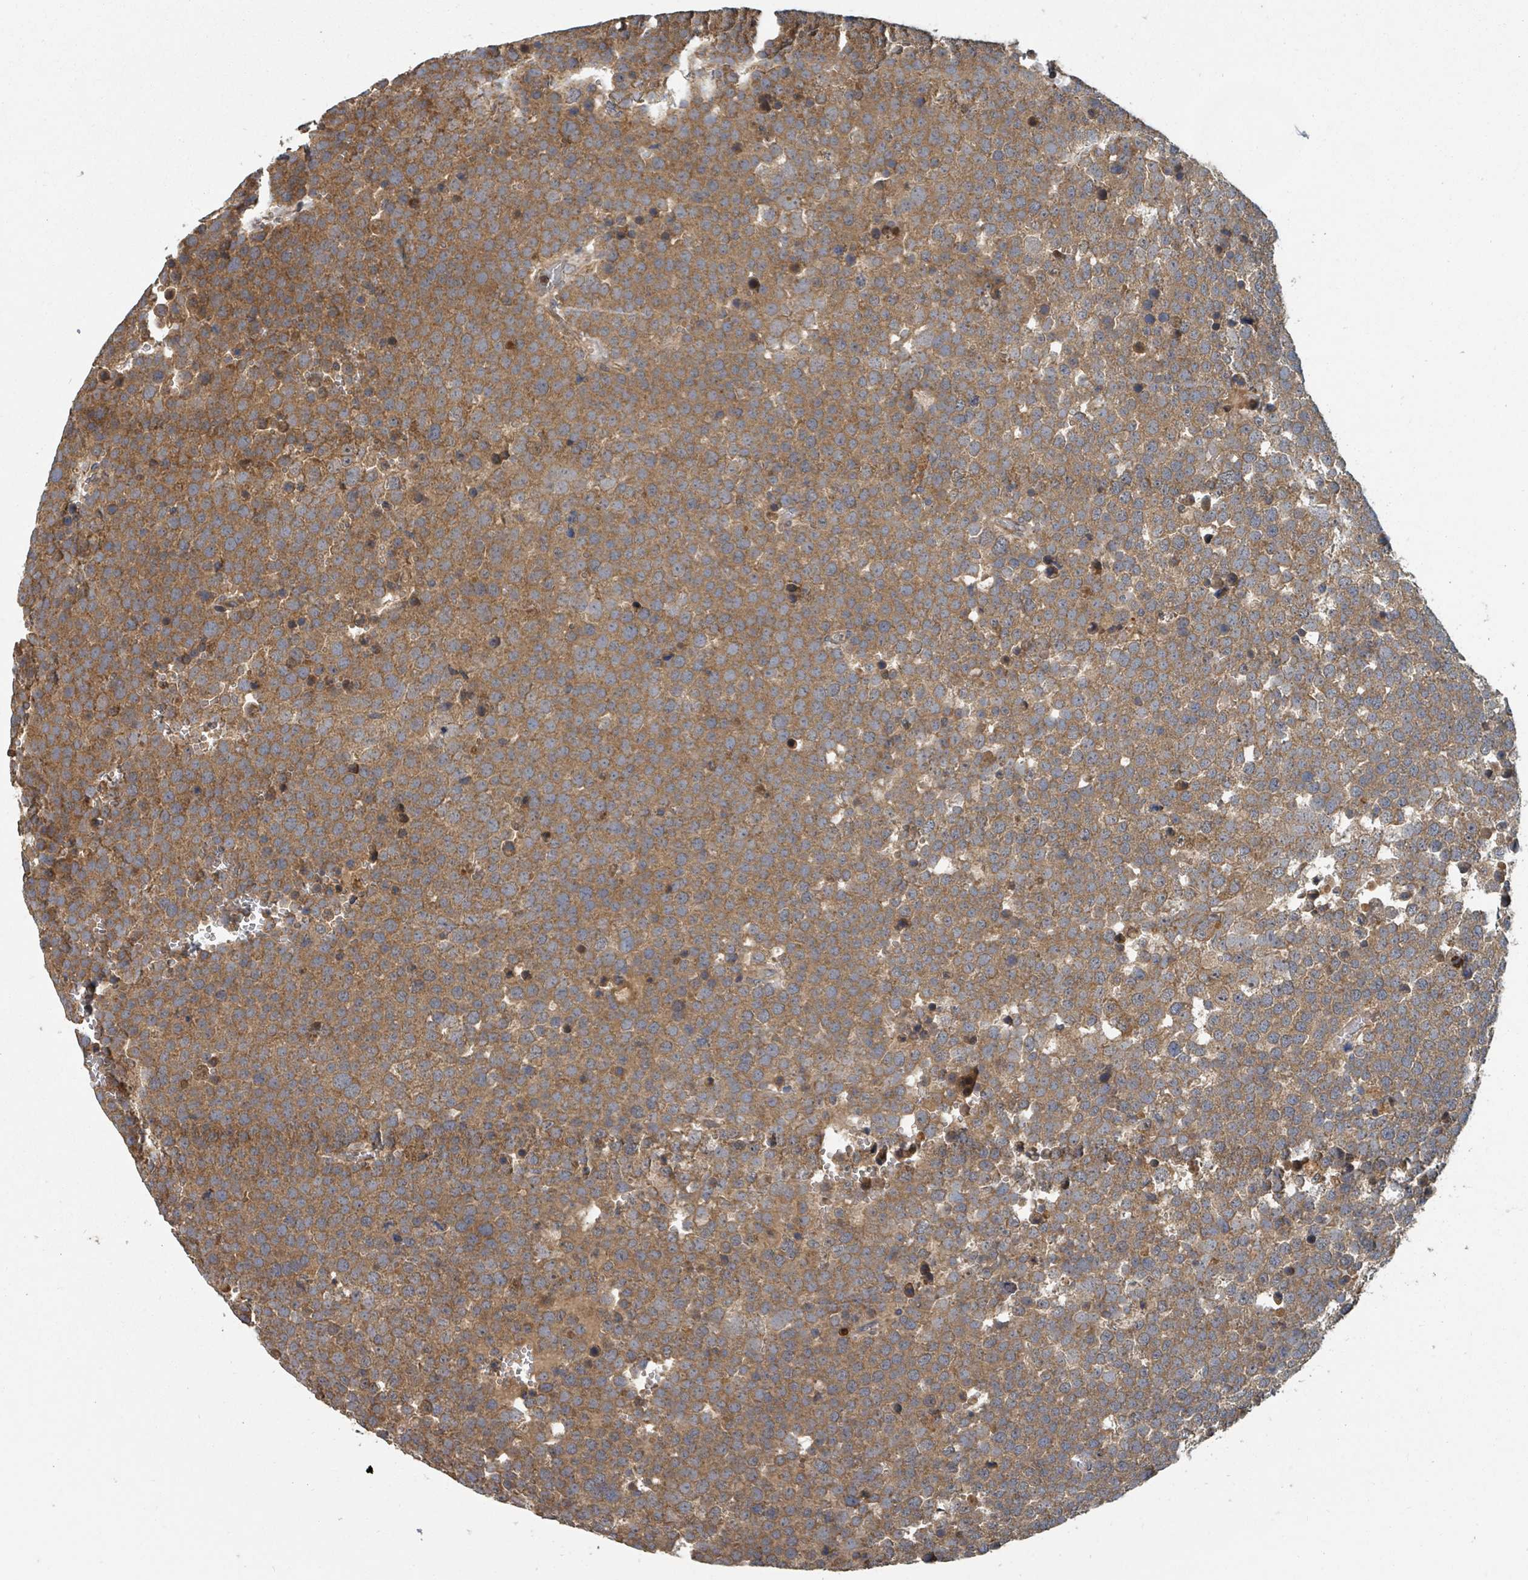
{"staining": {"intensity": "moderate", "quantity": ">75%", "location": "cytoplasmic/membranous"}, "tissue": "testis cancer", "cell_type": "Tumor cells", "image_type": "cancer", "snomed": [{"axis": "morphology", "description": "Seminoma, NOS"}, {"axis": "topography", "description": "Testis"}], "caption": "High-power microscopy captured an IHC image of testis seminoma, revealing moderate cytoplasmic/membranous expression in approximately >75% of tumor cells.", "gene": "DPM1", "patient": {"sex": "male", "age": 71}}